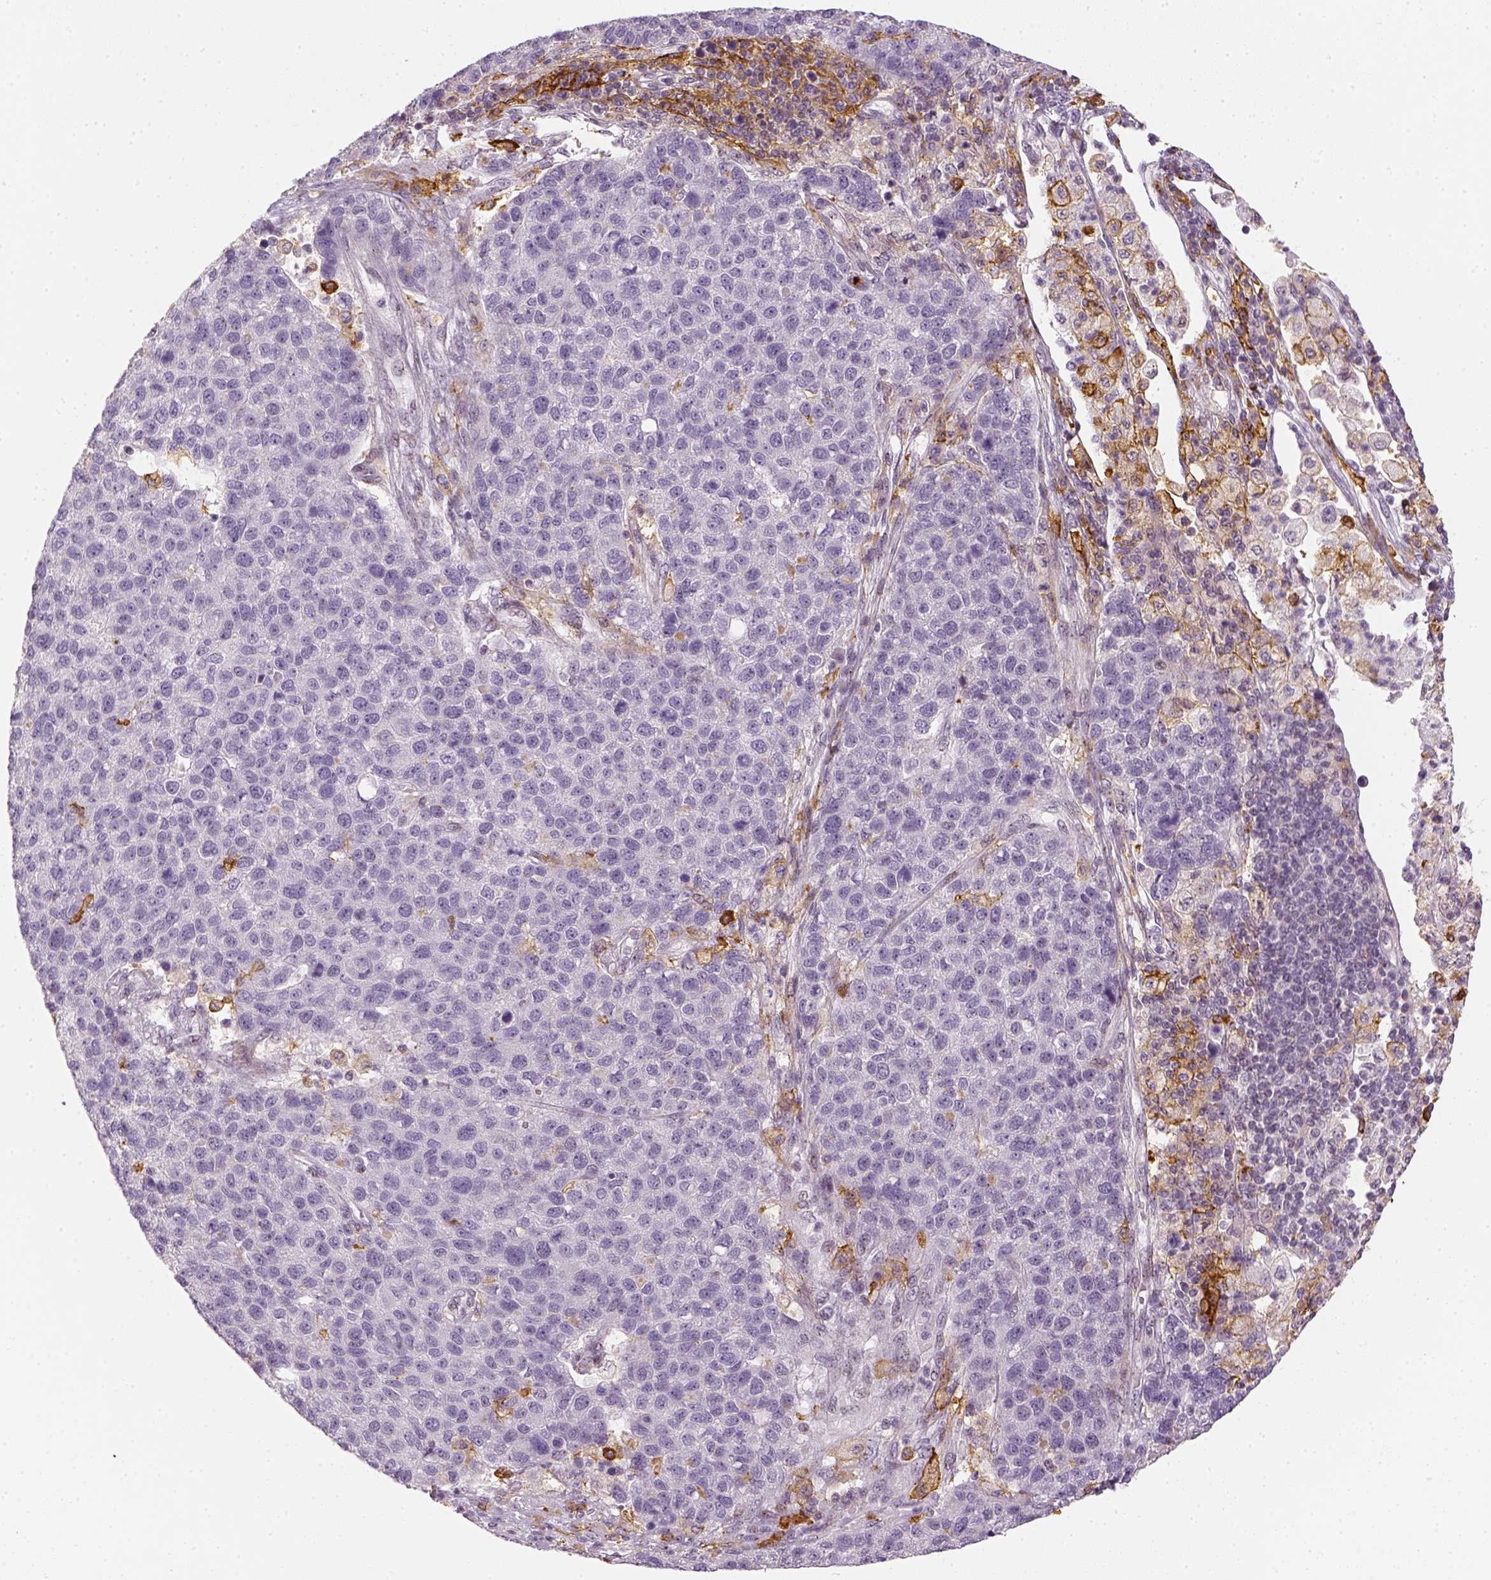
{"staining": {"intensity": "negative", "quantity": "none", "location": "none"}, "tissue": "pancreatic cancer", "cell_type": "Tumor cells", "image_type": "cancer", "snomed": [{"axis": "morphology", "description": "Adenocarcinoma, NOS"}, {"axis": "topography", "description": "Pancreas"}], "caption": "High magnification brightfield microscopy of pancreatic adenocarcinoma stained with DAB (brown) and counterstained with hematoxylin (blue): tumor cells show no significant staining. (DAB (3,3'-diaminobenzidine) immunohistochemistry visualized using brightfield microscopy, high magnification).", "gene": "CD14", "patient": {"sex": "female", "age": 61}}